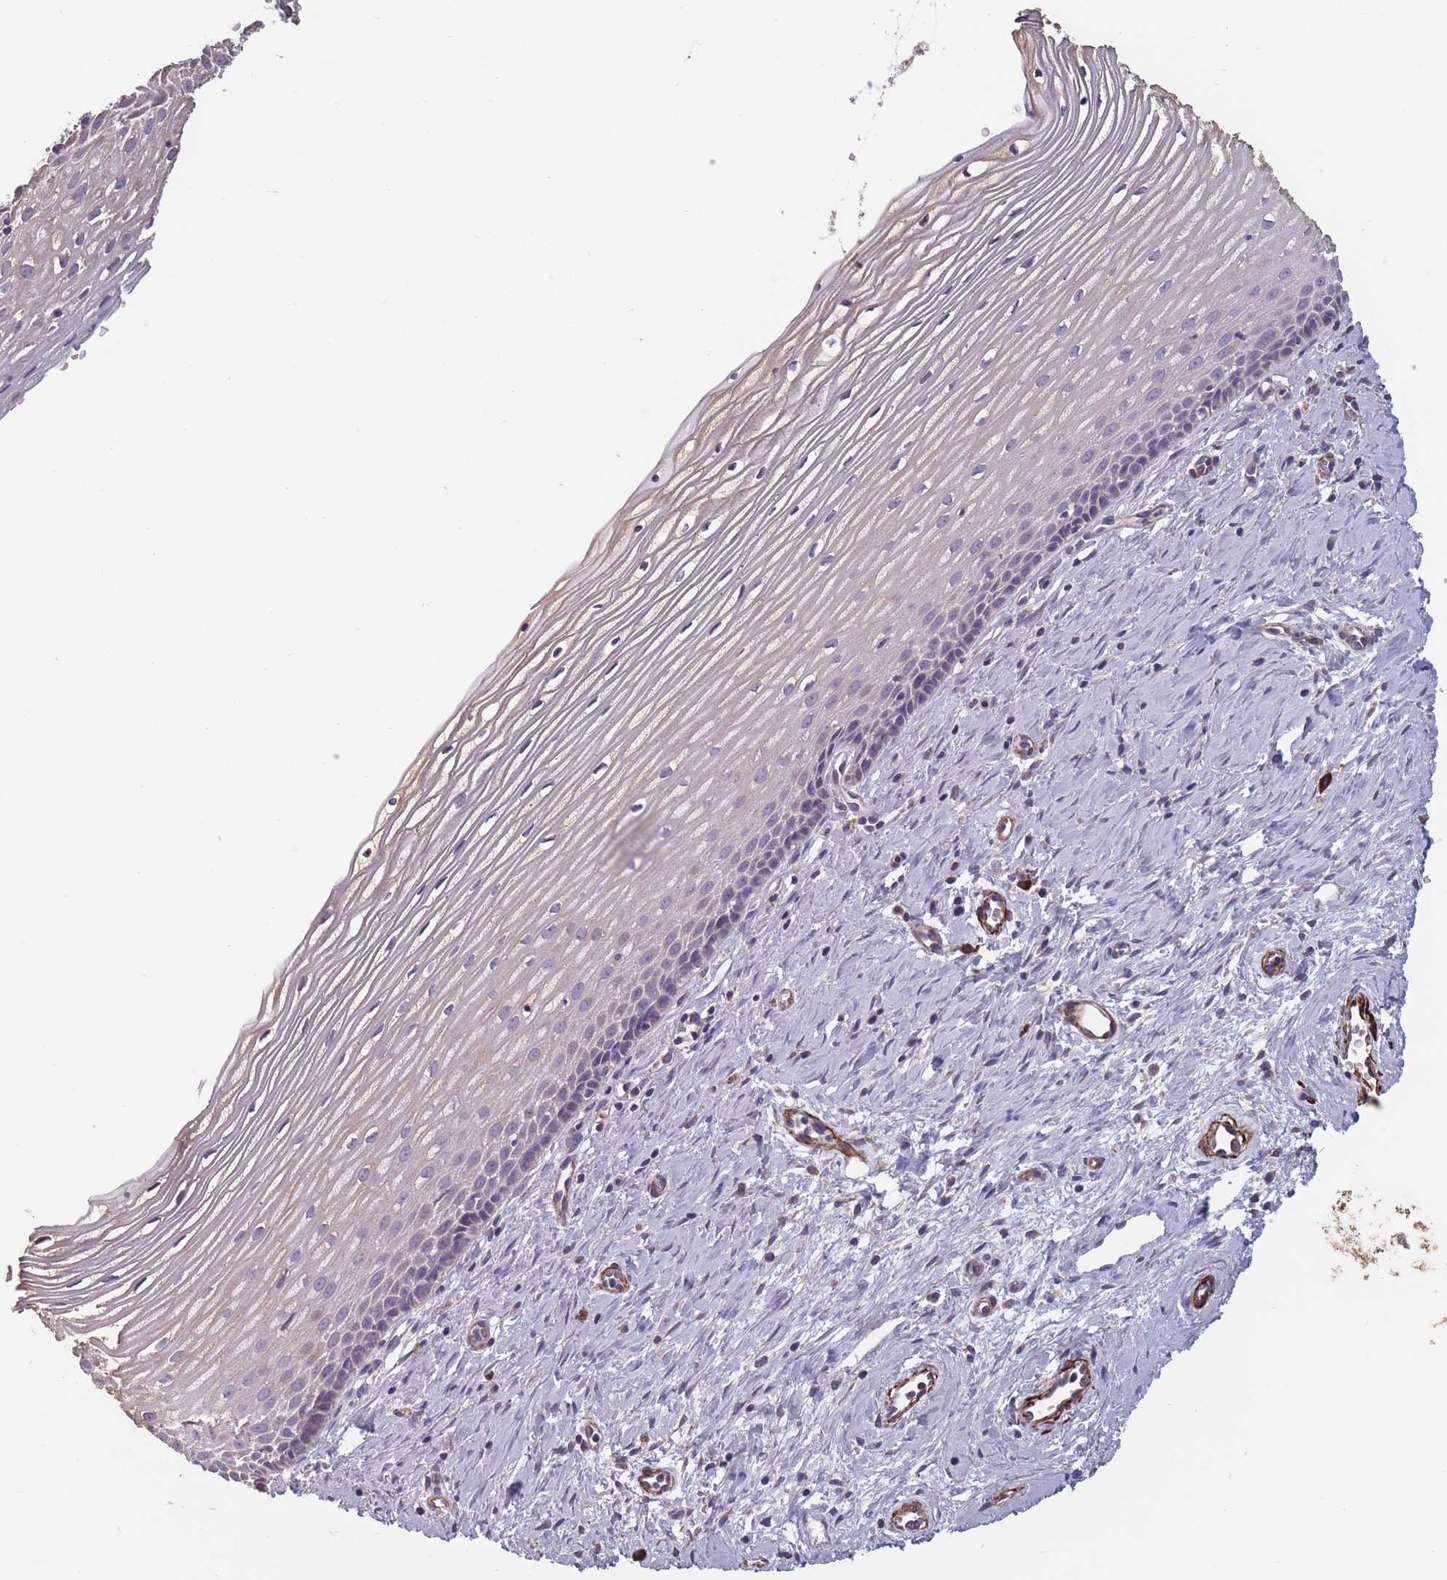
{"staining": {"intensity": "weak", "quantity": "<25%", "location": "cytoplasmic/membranous"}, "tissue": "cervix", "cell_type": "Glandular cells", "image_type": "normal", "snomed": [{"axis": "morphology", "description": "Normal tissue, NOS"}, {"axis": "topography", "description": "Cervix"}], "caption": "Immunohistochemistry of benign human cervix shows no staining in glandular cells.", "gene": "TOMM40L", "patient": {"sex": "female", "age": 47}}